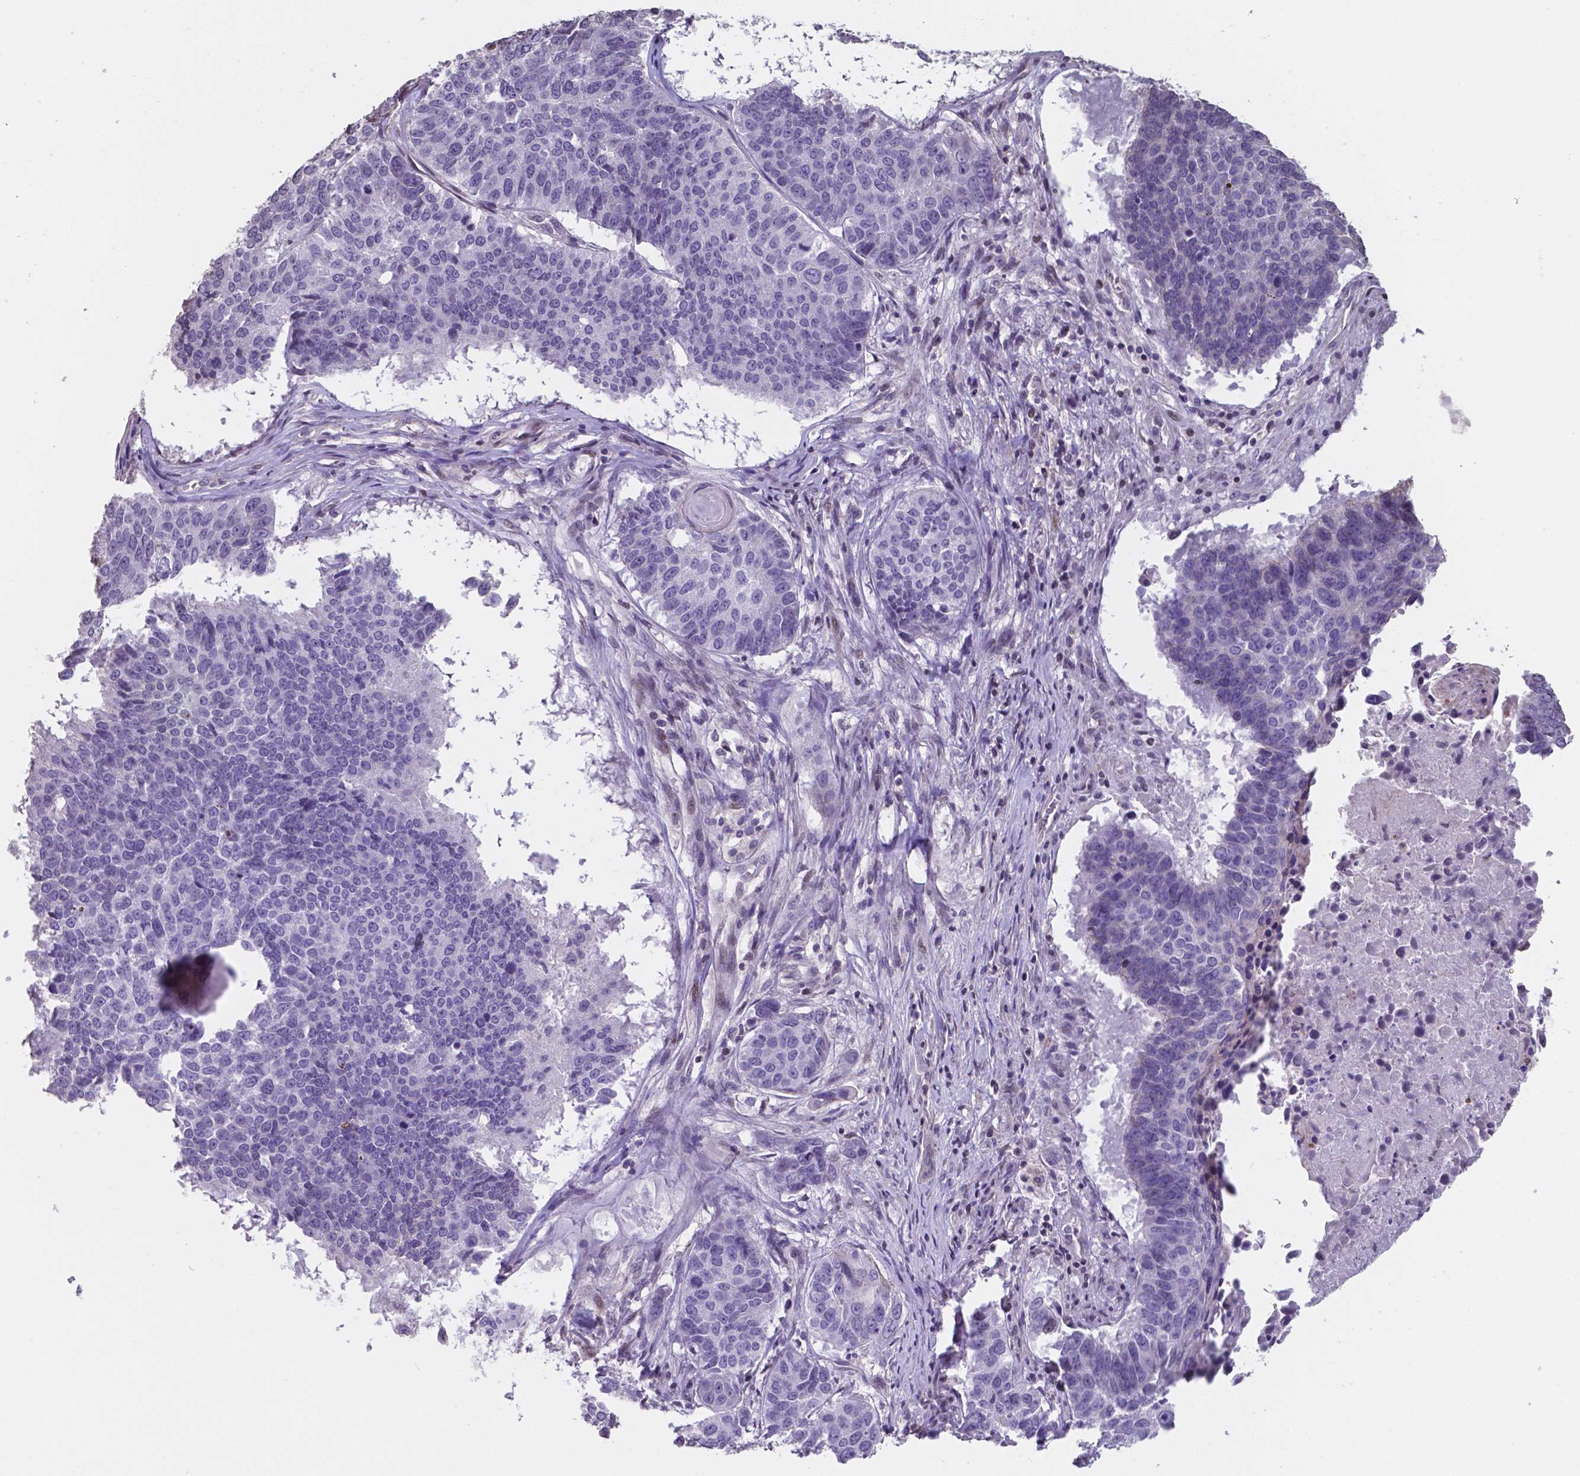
{"staining": {"intensity": "negative", "quantity": "none", "location": "none"}, "tissue": "lung cancer", "cell_type": "Tumor cells", "image_type": "cancer", "snomed": [{"axis": "morphology", "description": "Squamous cell carcinoma, NOS"}, {"axis": "topography", "description": "Lung"}], "caption": "This image is of lung cancer (squamous cell carcinoma) stained with IHC to label a protein in brown with the nuclei are counter-stained blue. There is no positivity in tumor cells.", "gene": "MLC1", "patient": {"sex": "male", "age": 73}}